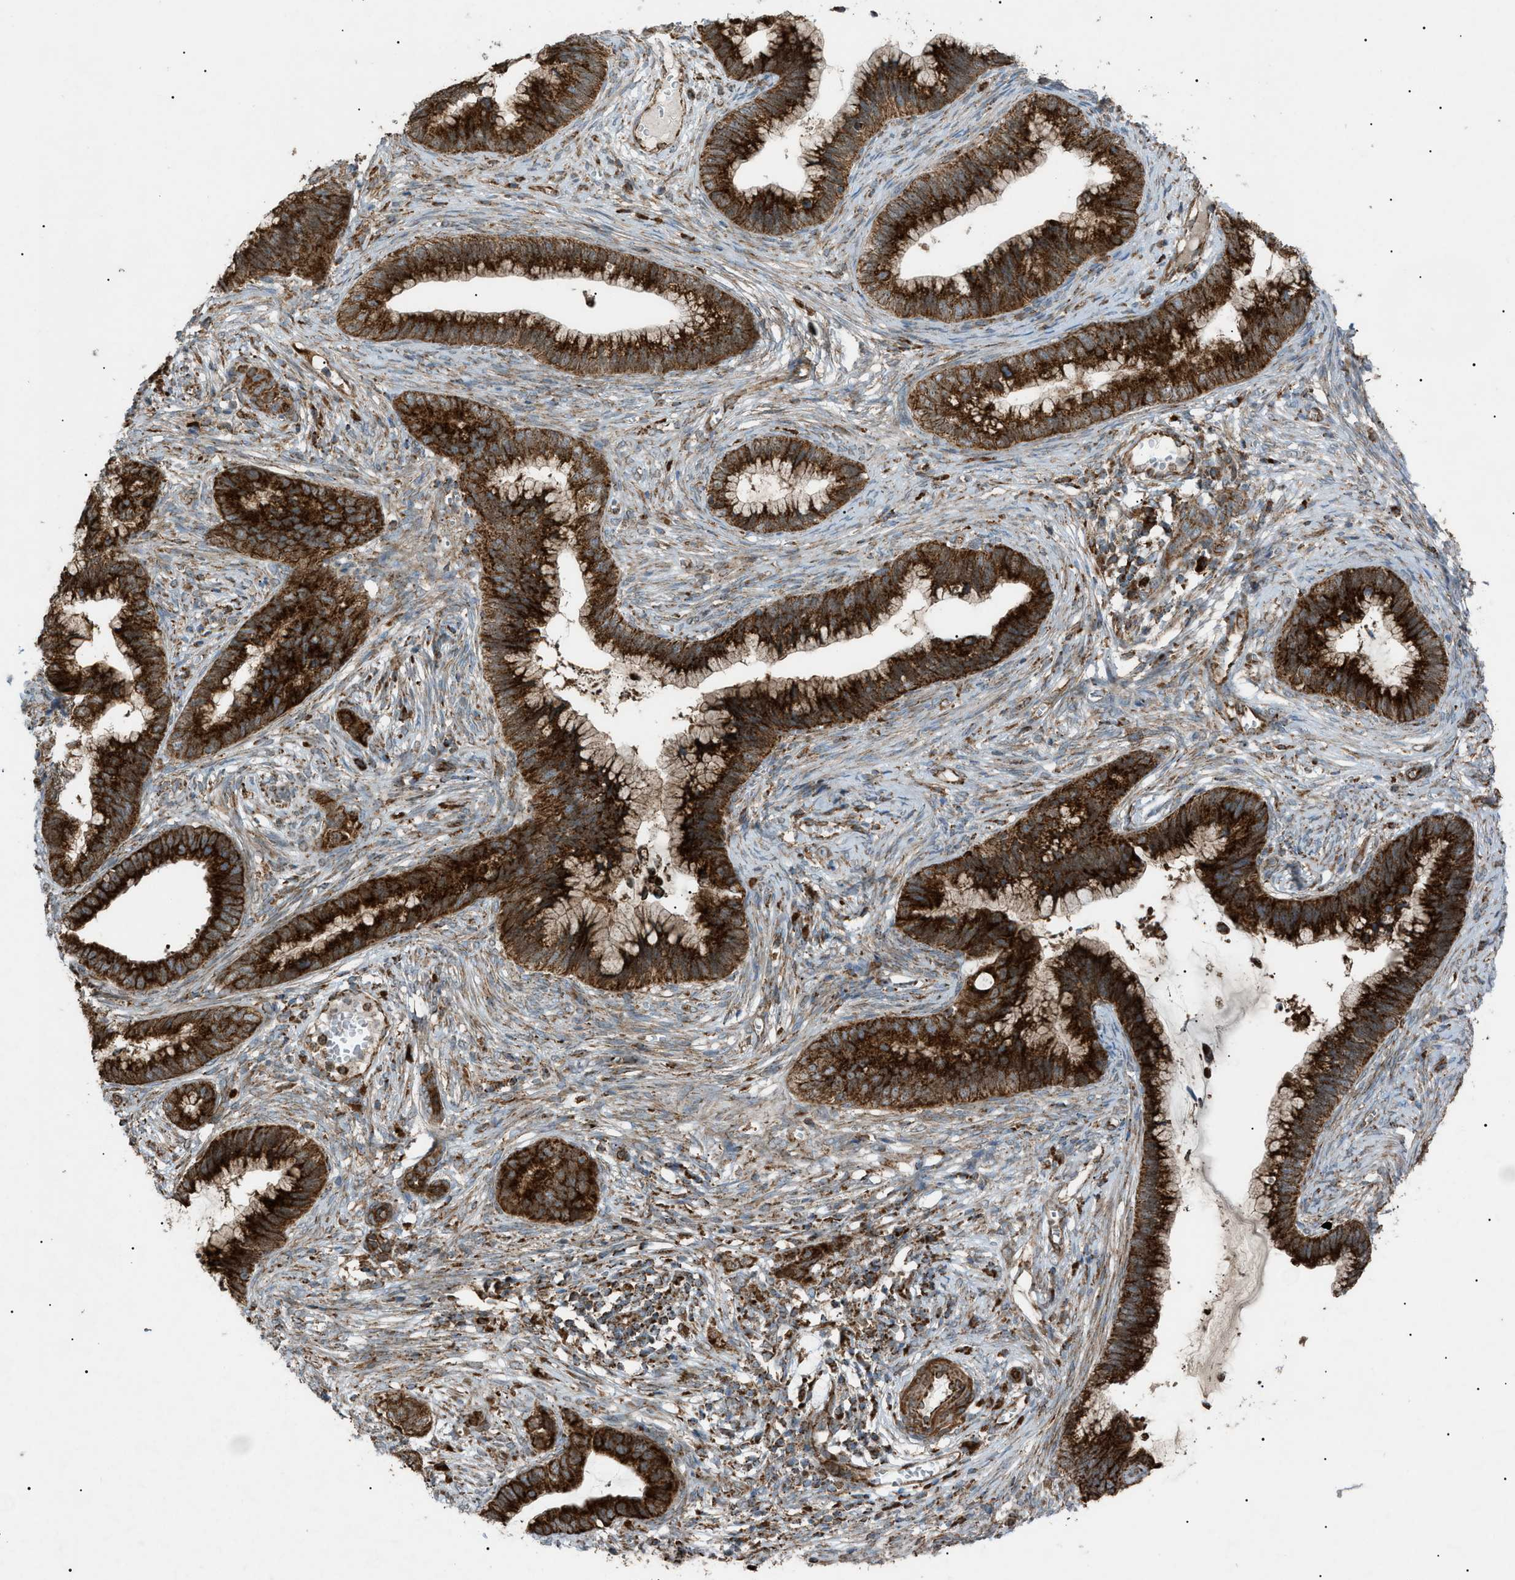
{"staining": {"intensity": "strong", "quantity": ">75%", "location": "cytoplasmic/membranous"}, "tissue": "cervical cancer", "cell_type": "Tumor cells", "image_type": "cancer", "snomed": [{"axis": "morphology", "description": "Adenocarcinoma, NOS"}, {"axis": "topography", "description": "Cervix"}], "caption": "Immunohistochemical staining of human cervical cancer reveals strong cytoplasmic/membranous protein staining in about >75% of tumor cells. Using DAB (brown) and hematoxylin (blue) stains, captured at high magnification using brightfield microscopy.", "gene": "C1GALT1C1", "patient": {"sex": "female", "age": 44}}